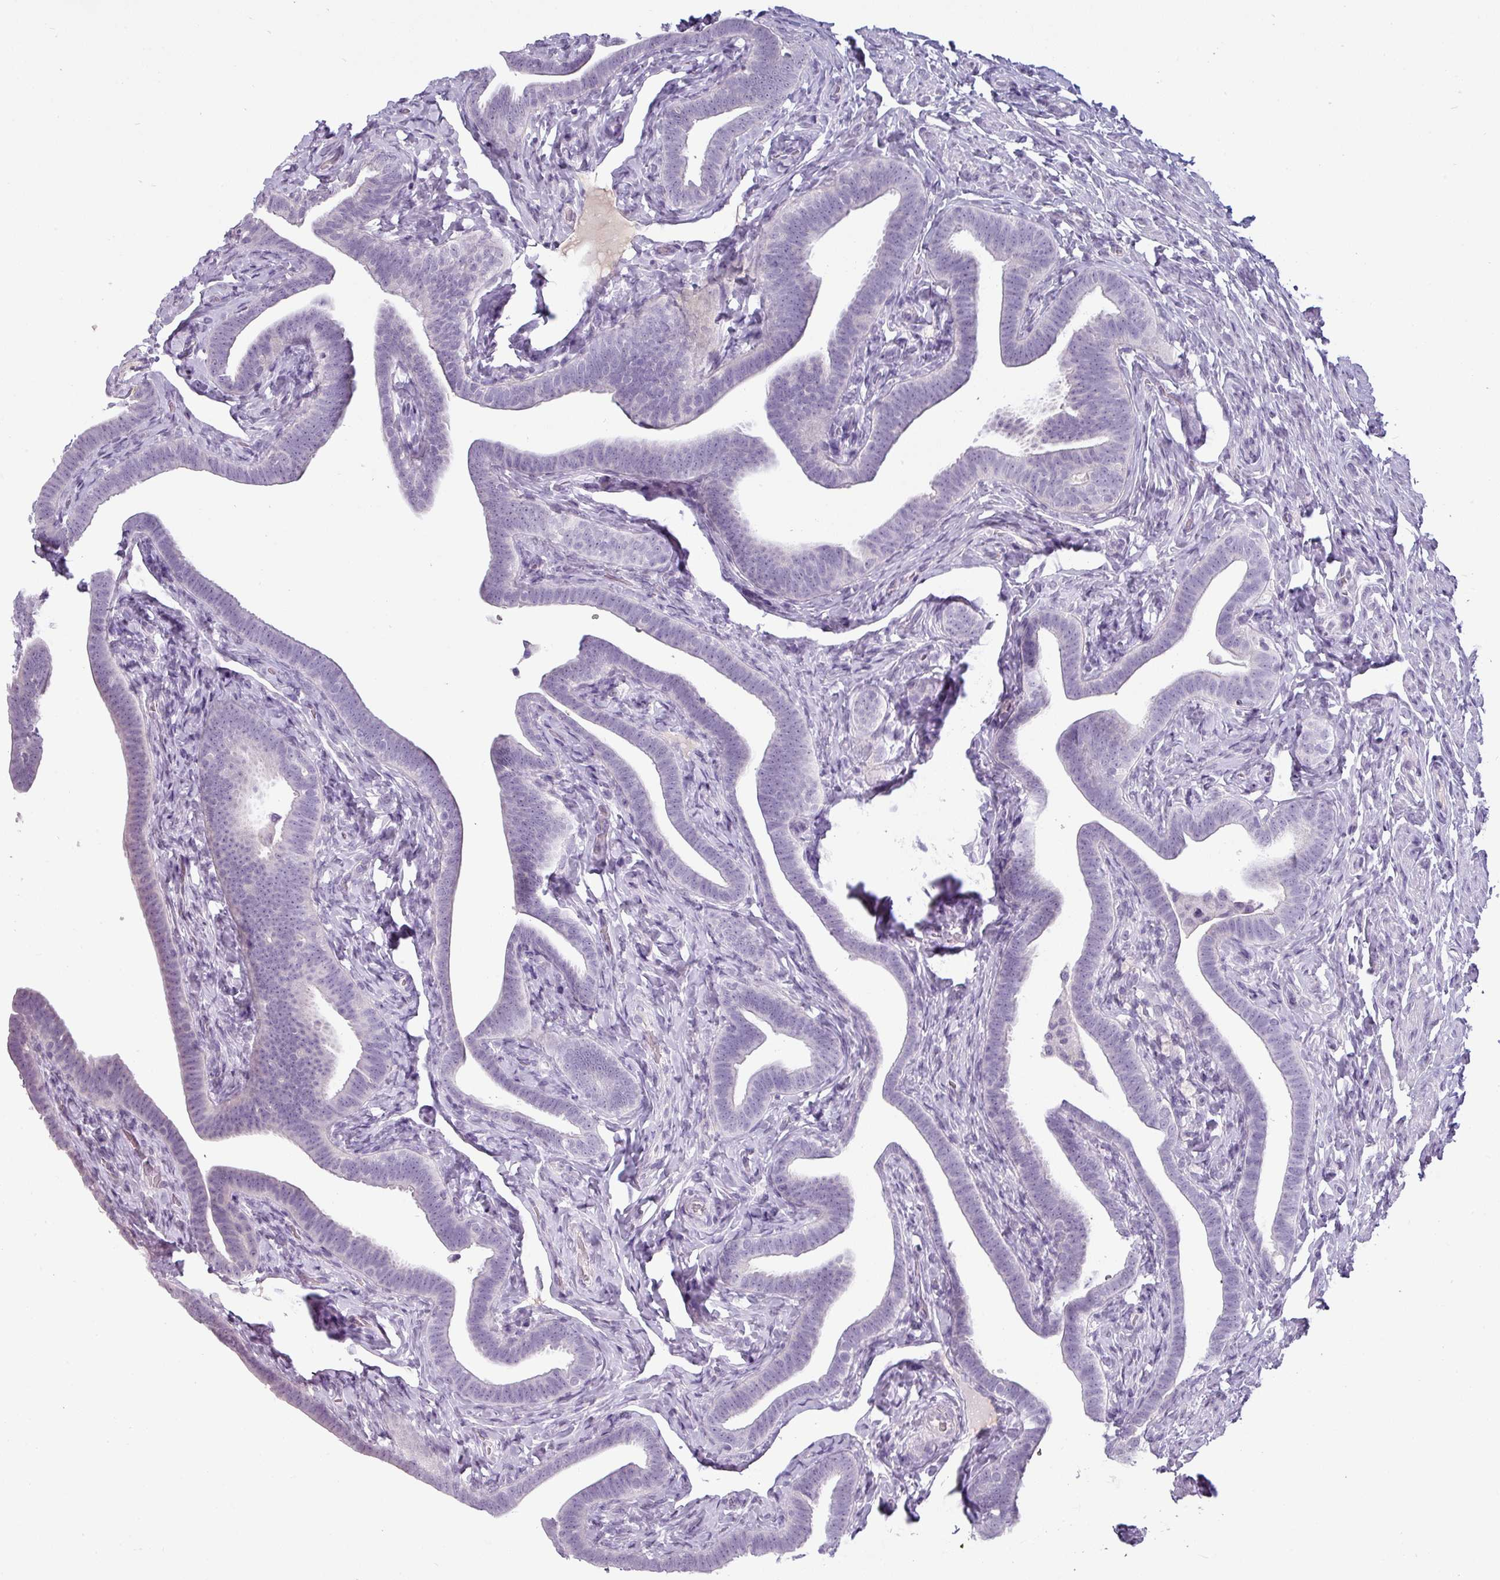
{"staining": {"intensity": "negative", "quantity": "none", "location": "none"}, "tissue": "fallopian tube", "cell_type": "Glandular cells", "image_type": "normal", "snomed": [{"axis": "morphology", "description": "Normal tissue, NOS"}, {"axis": "topography", "description": "Fallopian tube"}], "caption": "High magnification brightfield microscopy of benign fallopian tube stained with DAB (brown) and counterstained with hematoxylin (blue): glandular cells show no significant staining.", "gene": "SLC26A9", "patient": {"sex": "female", "age": 69}}